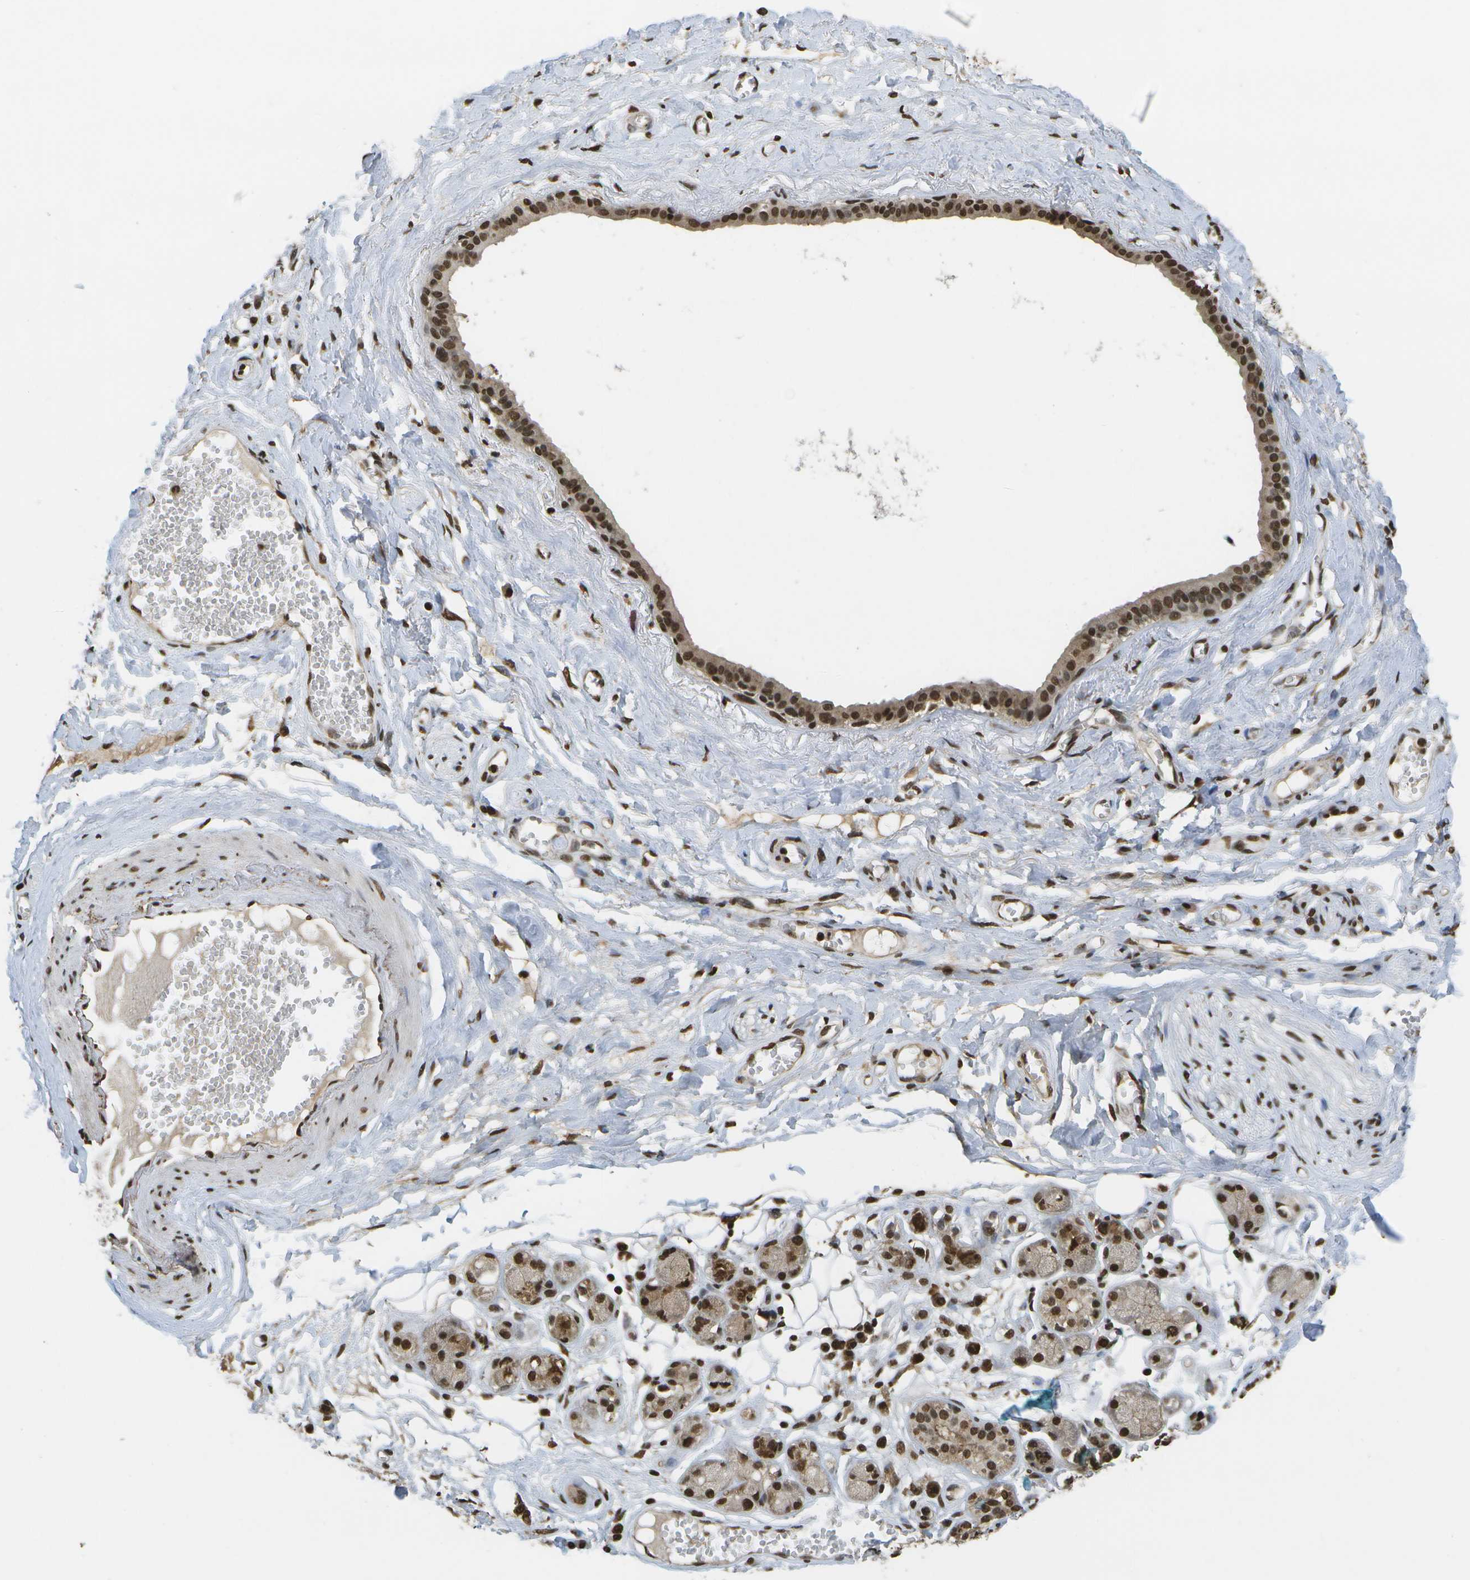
{"staining": {"intensity": "moderate", "quantity": ">75%", "location": "nuclear"}, "tissue": "adipose tissue", "cell_type": "Adipocytes", "image_type": "normal", "snomed": [{"axis": "morphology", "description": "Normal tissue, NOS"}, {"axis": "morphology", "description": "Inflammation, NOS"}, {"axis": "topography", "description": "Salivary gland"}, {"axis": "topography", "description": "Peripheral nerve tissue"}], "caption": "Immunohistochemistry of unremarkable human adipose tissue displays medium levels of moderate nuclear staining in about >75% of adipocytes.", "gene": "SPEN", "patient": {"sex": "female", "age": 75}}